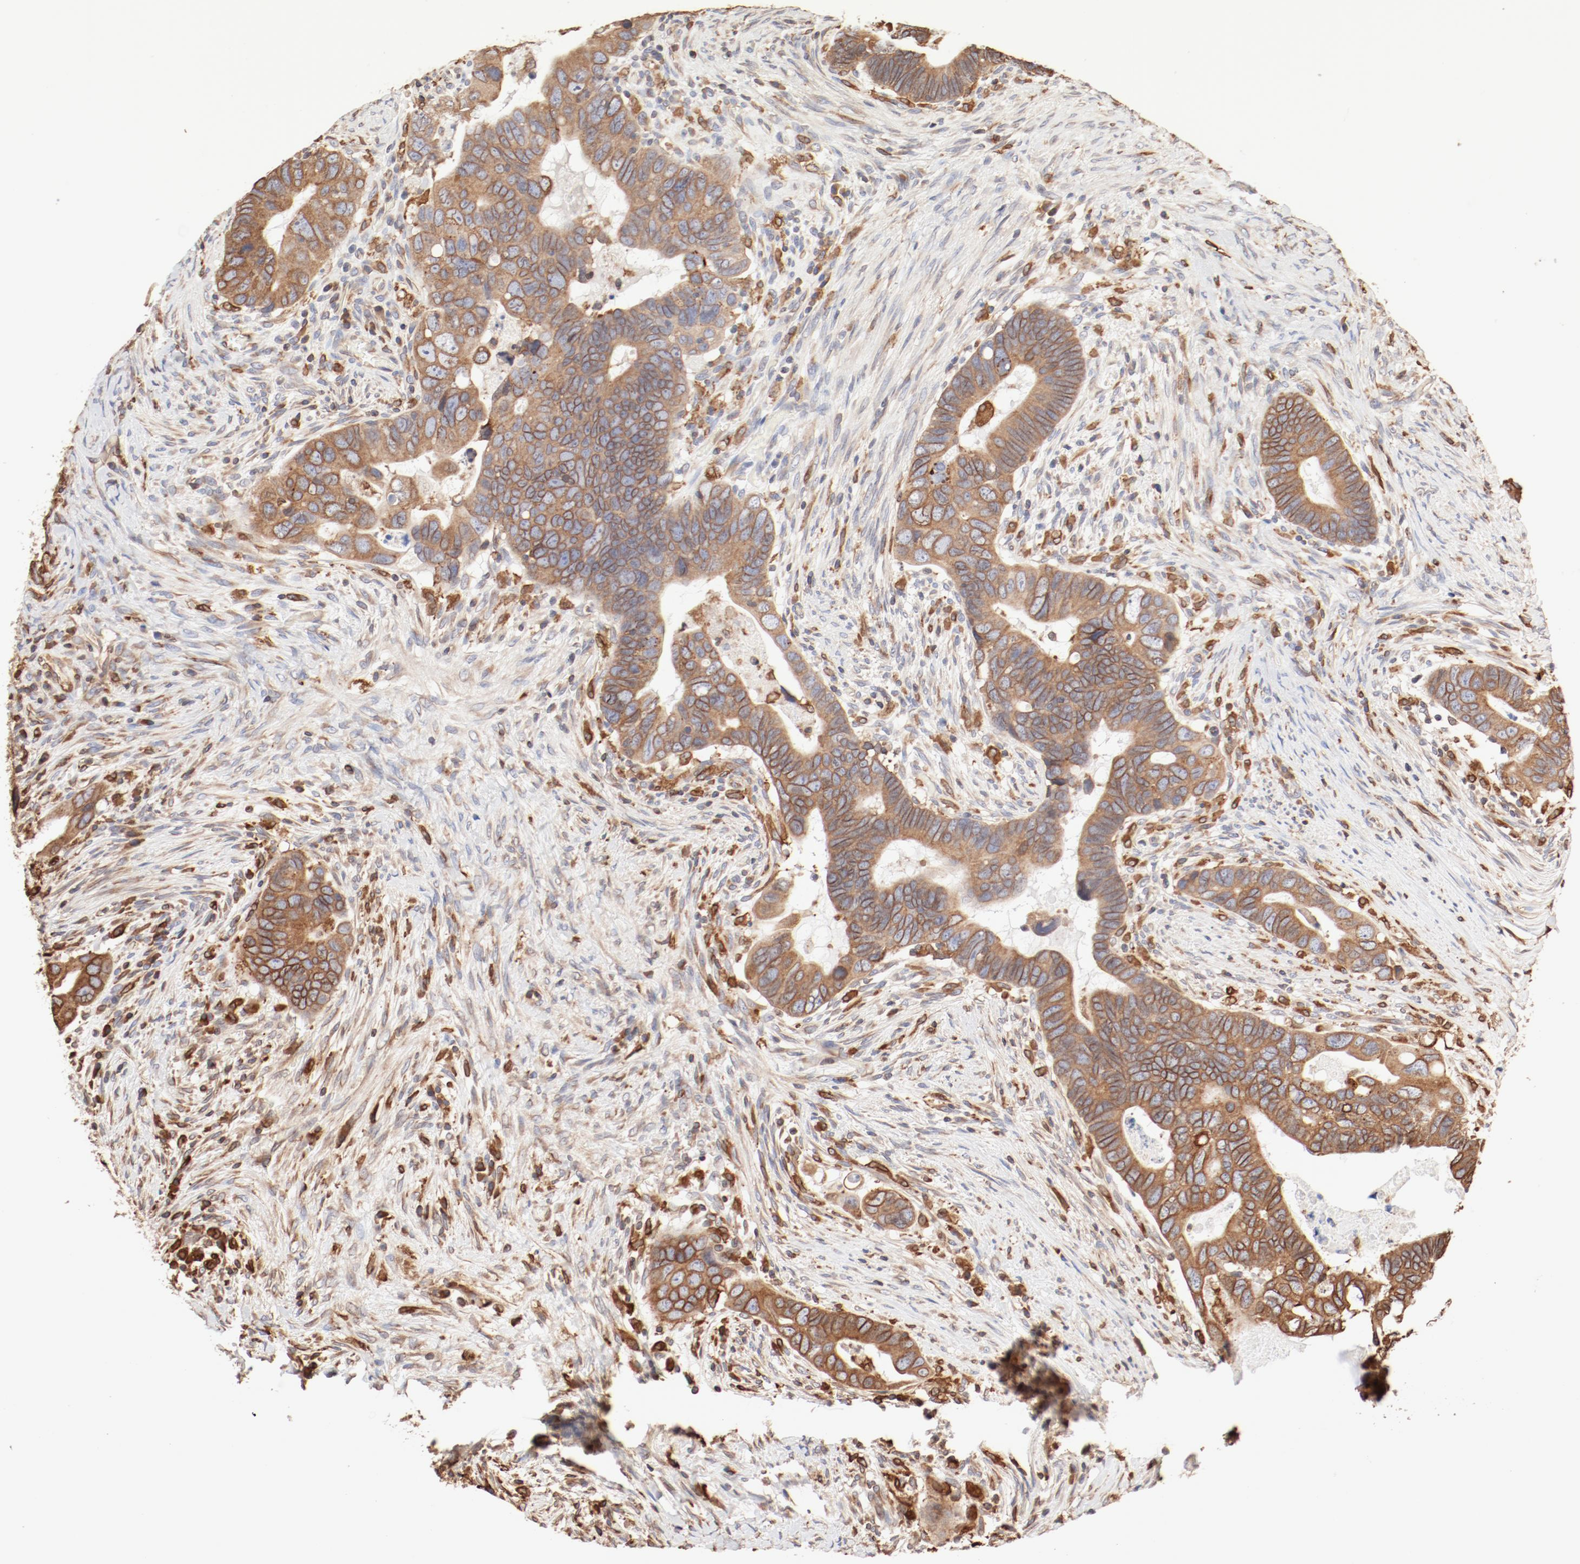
{"staining": {"intensity": "moderate", "quantity": ">75%", "location": "cytoplasmic/membranous"}, "tissue": "colorectal cancer", "cell_type": "Tumor cells", "image_type": "cancer", "snomed": [{"axis": "morphology", "description": "Adenocarcinoma, NOS"}, {"axis": "topography", "description": "Rectum"}], "caption": "An image showing moderate cytoplasmic/membranous staining in about >75% of tumor cells in colorectal cancer, as visualized by brown immunohistochemical staining.", "gene": "BCAP31", "patient": {"sex": "male", "age": 53}}